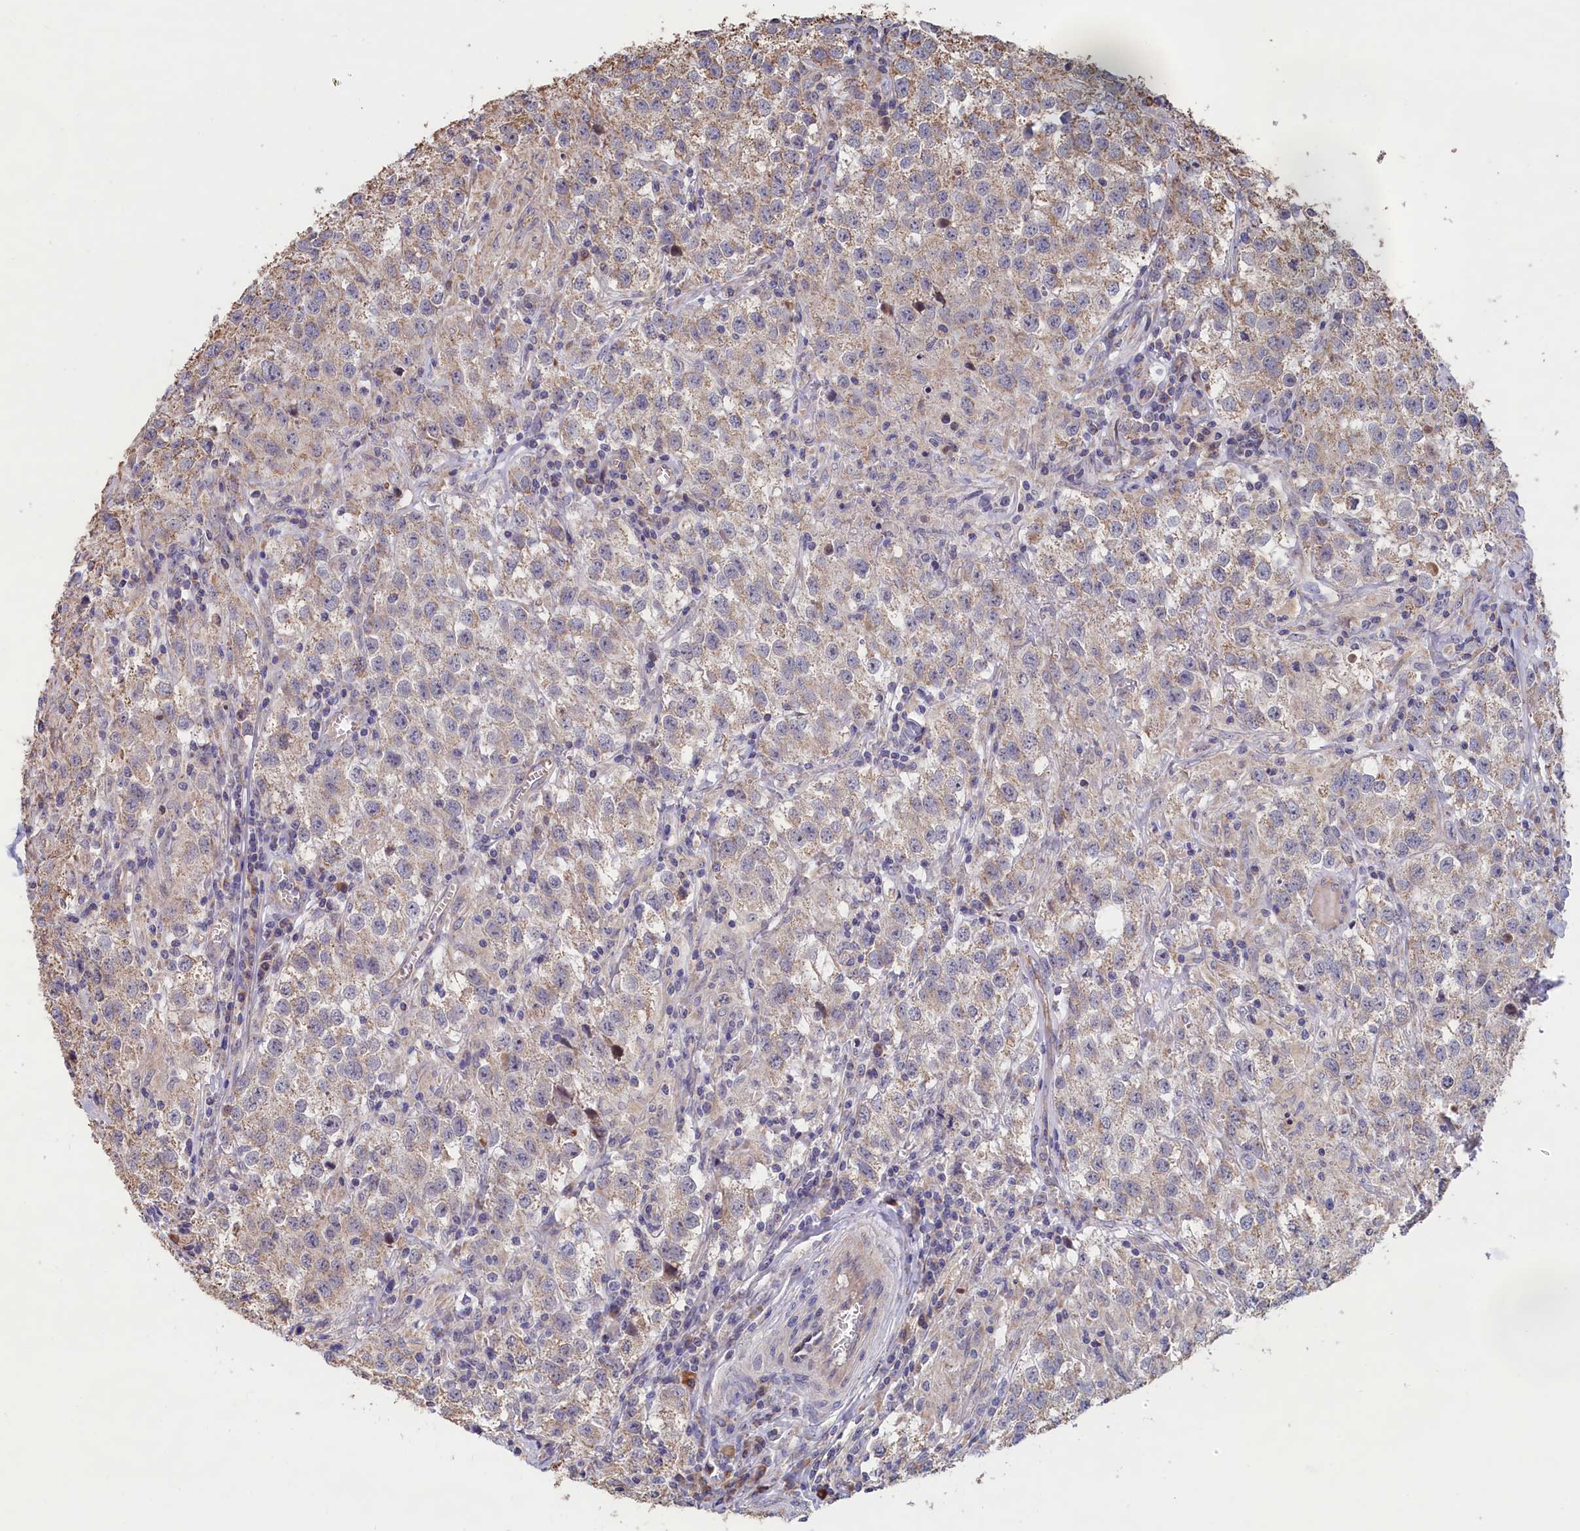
{"staining": {"intensity": "weak", "quantity": "<25%", "location": "cytoplasmic/membranous"}, "tissue": "testis cancer", "cell_type": "Tumor cells", "image_type": "cancer", "snomed": [{"axis": "morphology", "description": "Seminoma, NOS"}, {"axis": "morphology", "description": "Carcinoma, Embryonal, NOS"}, {"axis": "topography", "description": "Testis"}], "caption": "Immunohistochemical staining of human testis cancer (seminoma) displays no significant staining in tumor cells. (DAB (3,3'-diaminobenzidine) immunohistochemistry (IHC) visualized using brightfield microscopy, high magnification).", "gene": "ZNF816", "patient": {"sex": "male", "age": 43}}